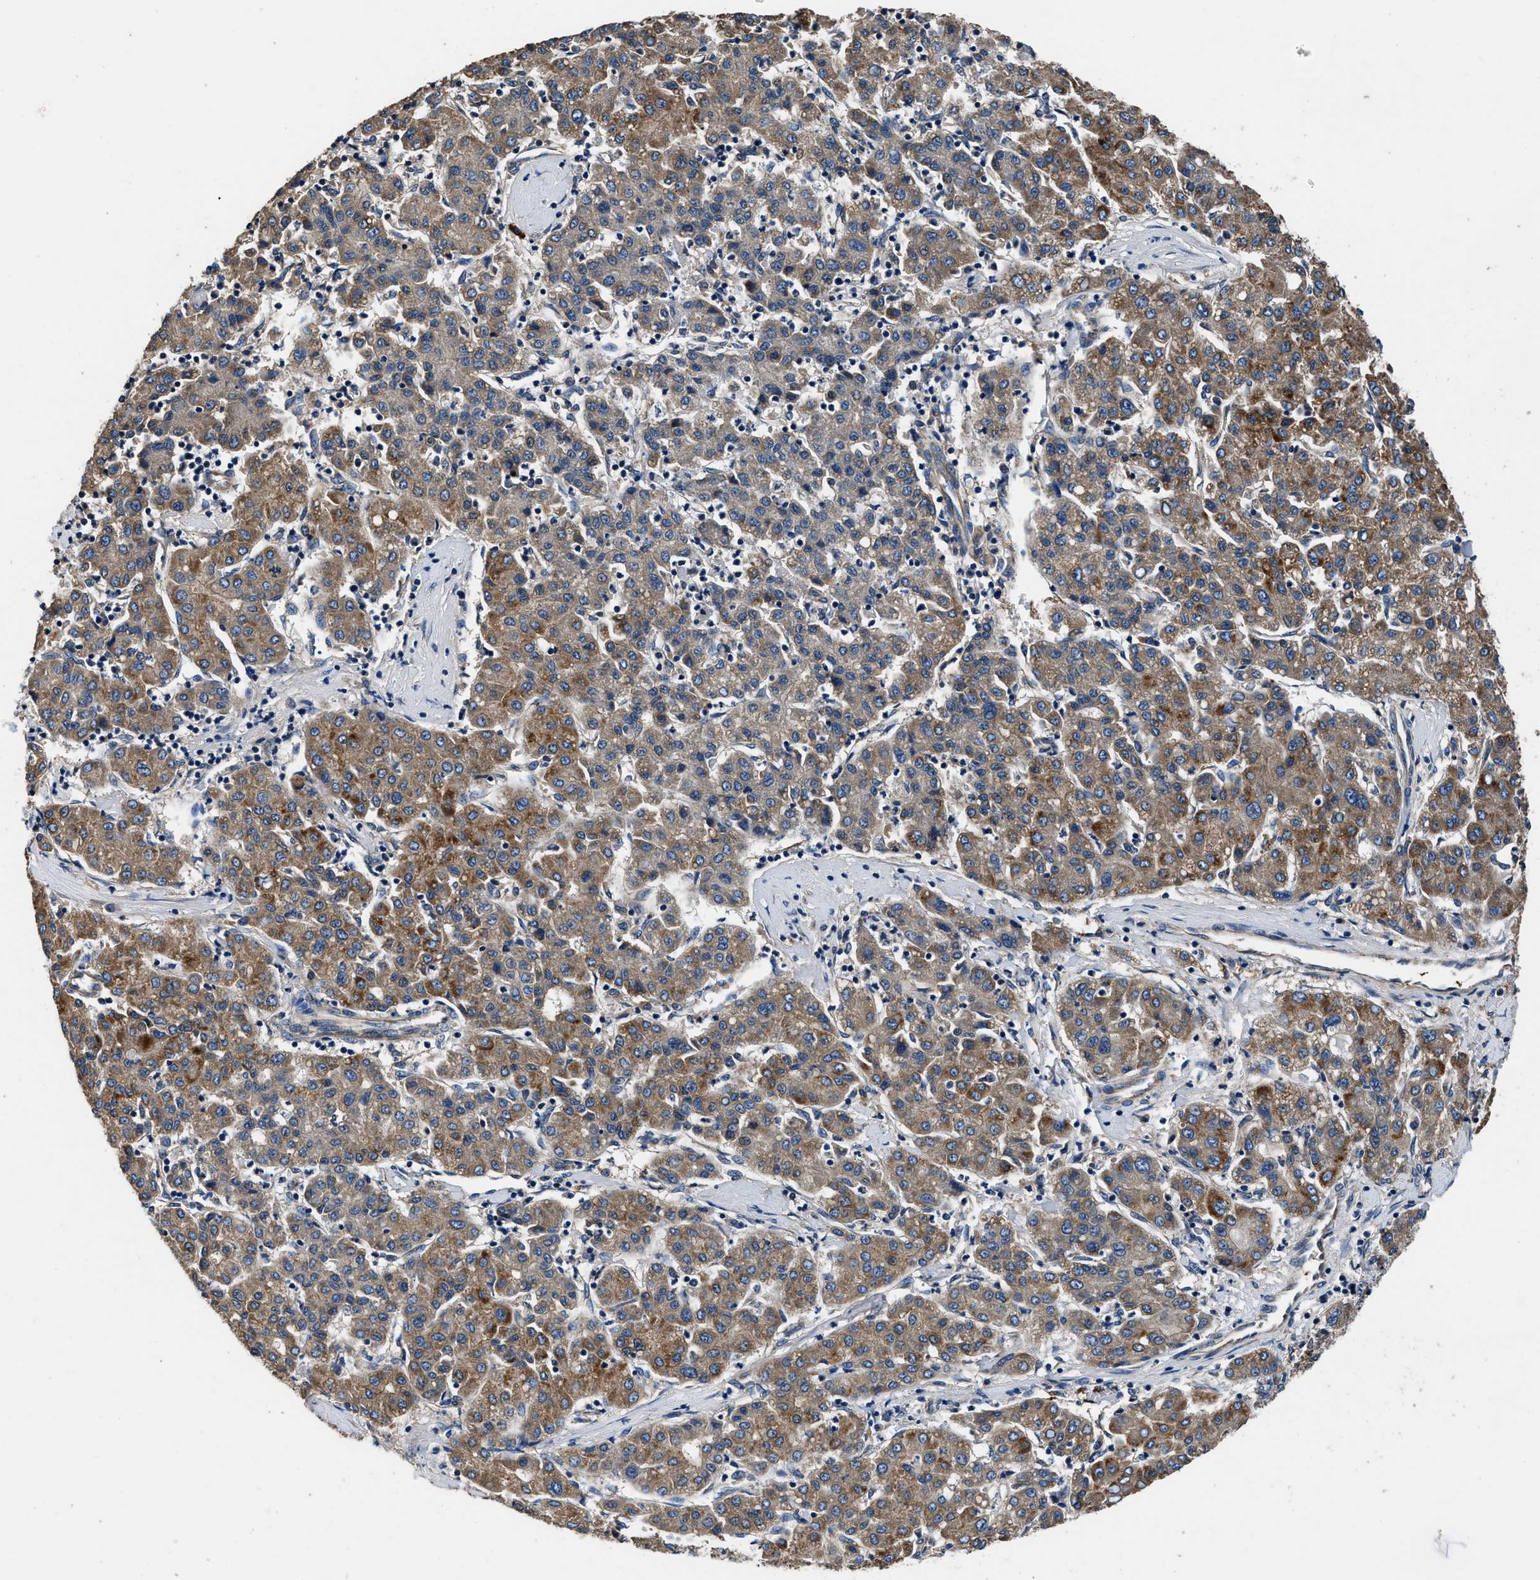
{"staining": {"intensity": "strong", "quantity": ">75%", "location": "cytoplasmic/membranous"}, "tissue": "liver cancer", "cell_type": "Tumor cells", "image_type": "cancer", "snomed": [{"axis": "morphology", "description": "Carcinoma, Hepatocellular, NOS"}, {"axis": "topography", "description": "Liver"}], "caption": "This histopathology image displays liver hepatocellular carcinoma stained with immunohistochemistry to label a protein in brown. The cytoplasmic/membranous of tumor cells show strong positivity for the protein. Nuclei are counter-stained blue.", "gene": "DHRS7B", "patient": {"sex": "male", "age": 65}}